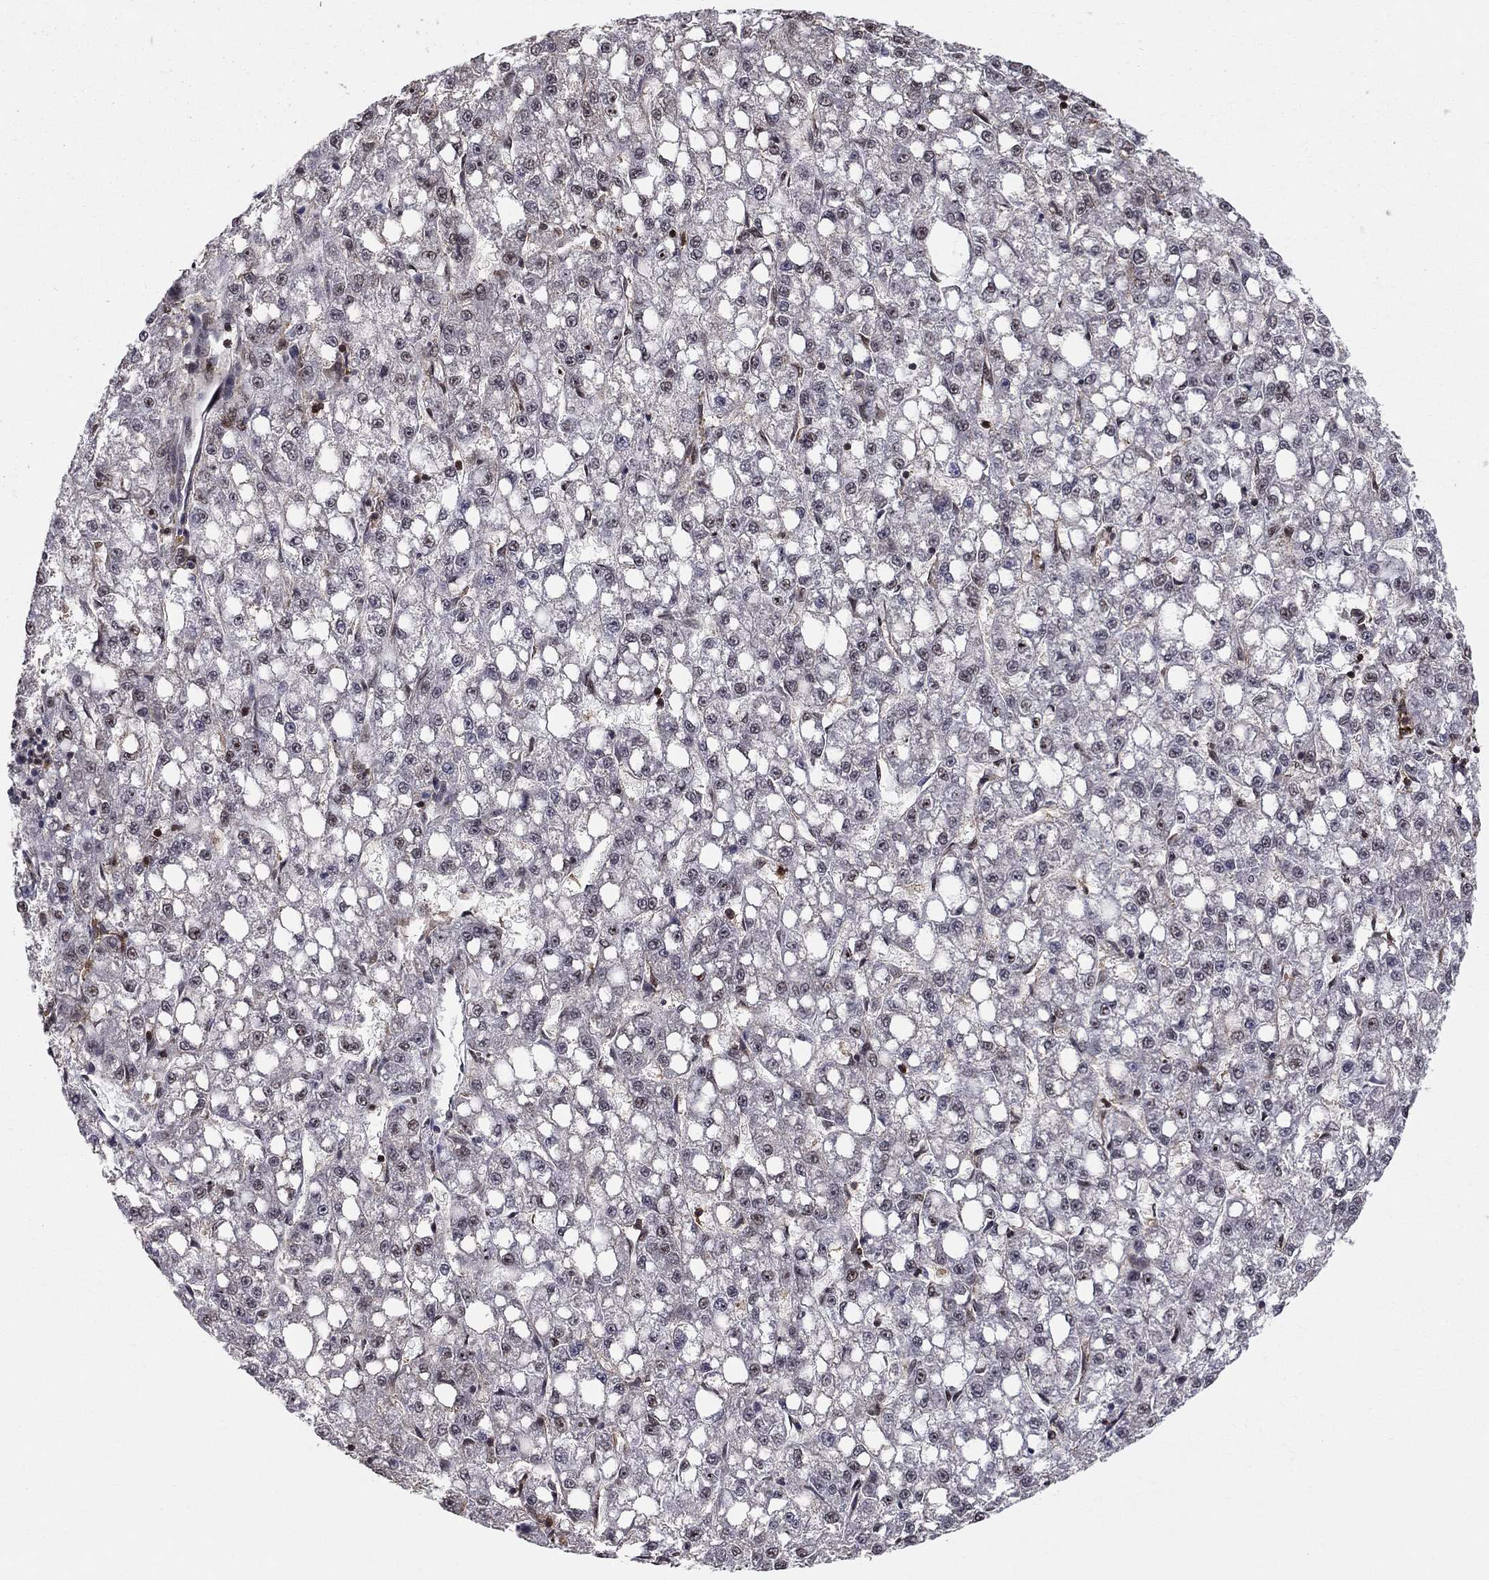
{"staining": {"intensity": "negative", "quantity": "none", "location": "none"}, "tissue": "liver cancer", "cell_type": "Tumor cells", "image_type": "cancer", "snomed": [{"axis": "morphology", "description": "Carcinoma, Hepatocellular, NOS"}, {"axis": "topography", "description": "Liver"}], "caption": "This is an IHC image of human liver hepatocellular carcinoma. There is no positivity in tumor cells.", "gene": "SSX2IP", "patient": {"sex": "female", "age": 65}}